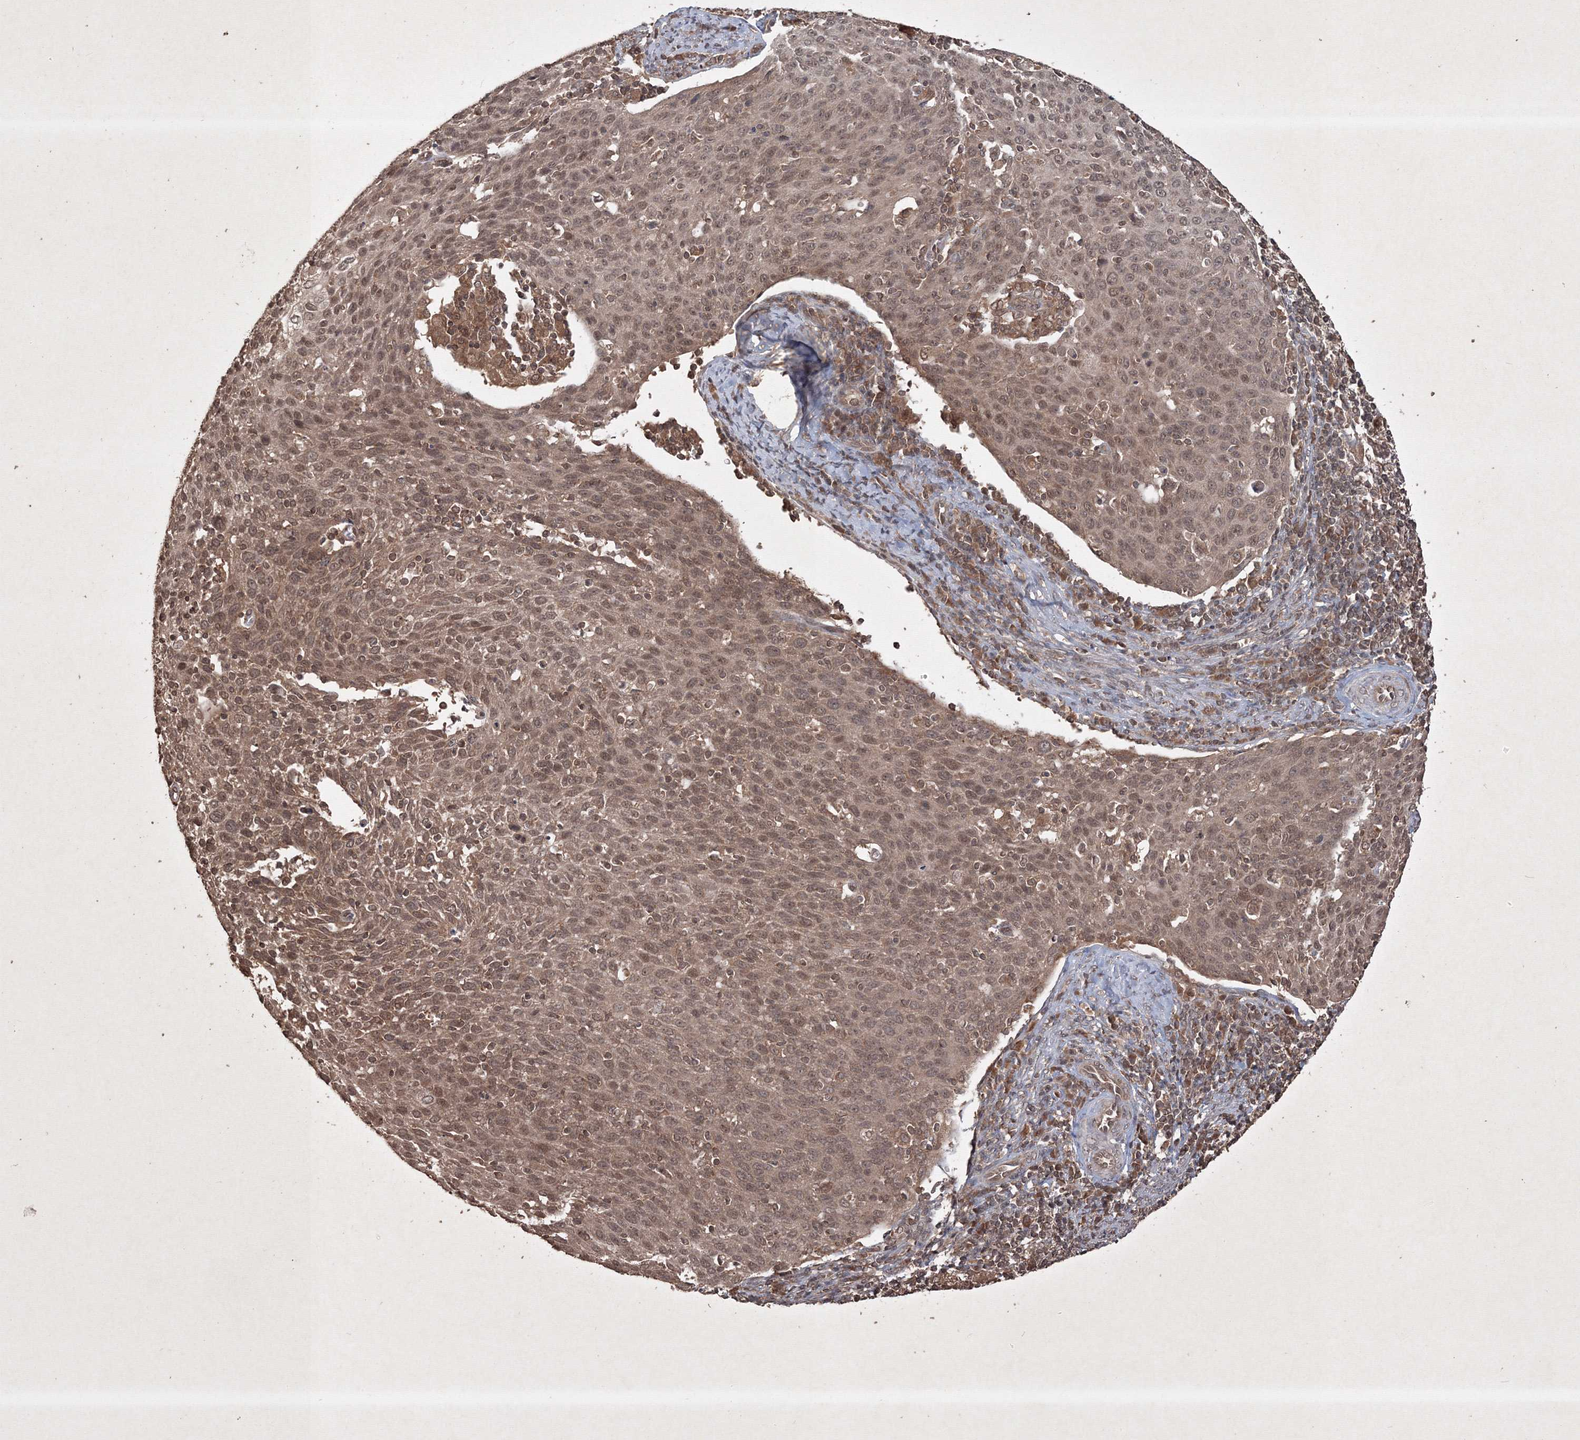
{"staining": {"intensity": "moderate", "quantity": ">75%", "location": "cytoplasmic/membranous,nuclear"}, "tissue": "cervical cancer", "cell_type": "Tumor cells", "image_type": "cancer", "snomed": [{"axis": "morphology", "description": "Squamous cell carcinoma, NOS"}, {"axis": "topography", "description": "Cervix"}], "caption": "Immunohistochemistry (IHC) of human cervical cancer (squamous cell carcinoma) shows medium levels of moderate cytoplasmic/membranous and nuclear expression in about >75% of tumor cells.", "gene": "PELI3", "patient": {"sex": "female", "age": 38}}